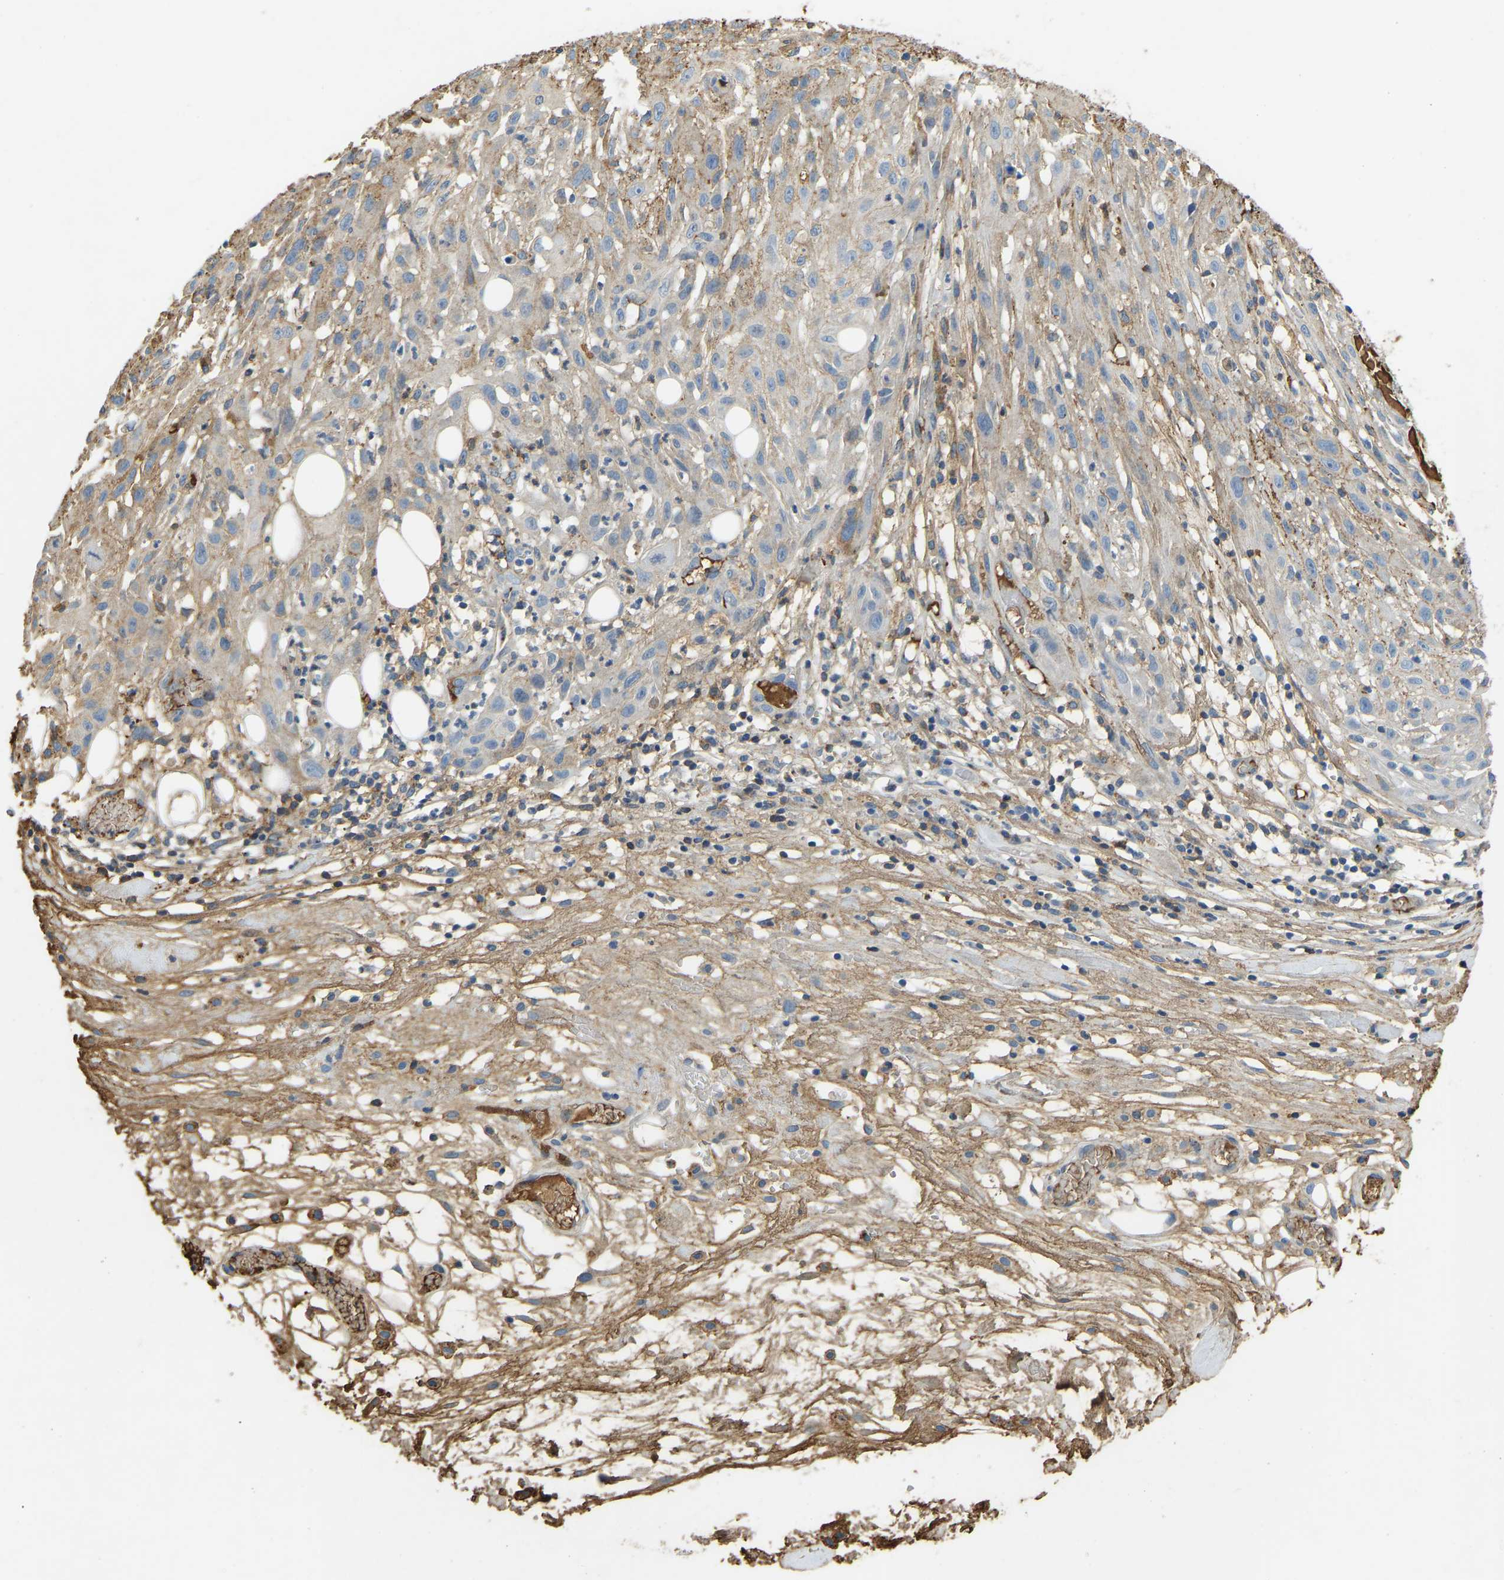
{"staining": {"intensity": "weak", "quantity": "<25%", "location": "cytoplasmic/membranous"}, "tissue": "skin cancer", "cell_type": "Tumor cells", "image_type": "cancer", "snomed": [{"axis": "morphology", "description": "Squamous cell carcinoma, NOS"}, {"axis": "topography", "description": "Skin"}], "caption": "This is an IHC histopathology image of human skin squamous cell carcinoma. There is no positivity in tumor cells.", "gene": "THBS4", "patient": {"sex": "male", "age": 75}}